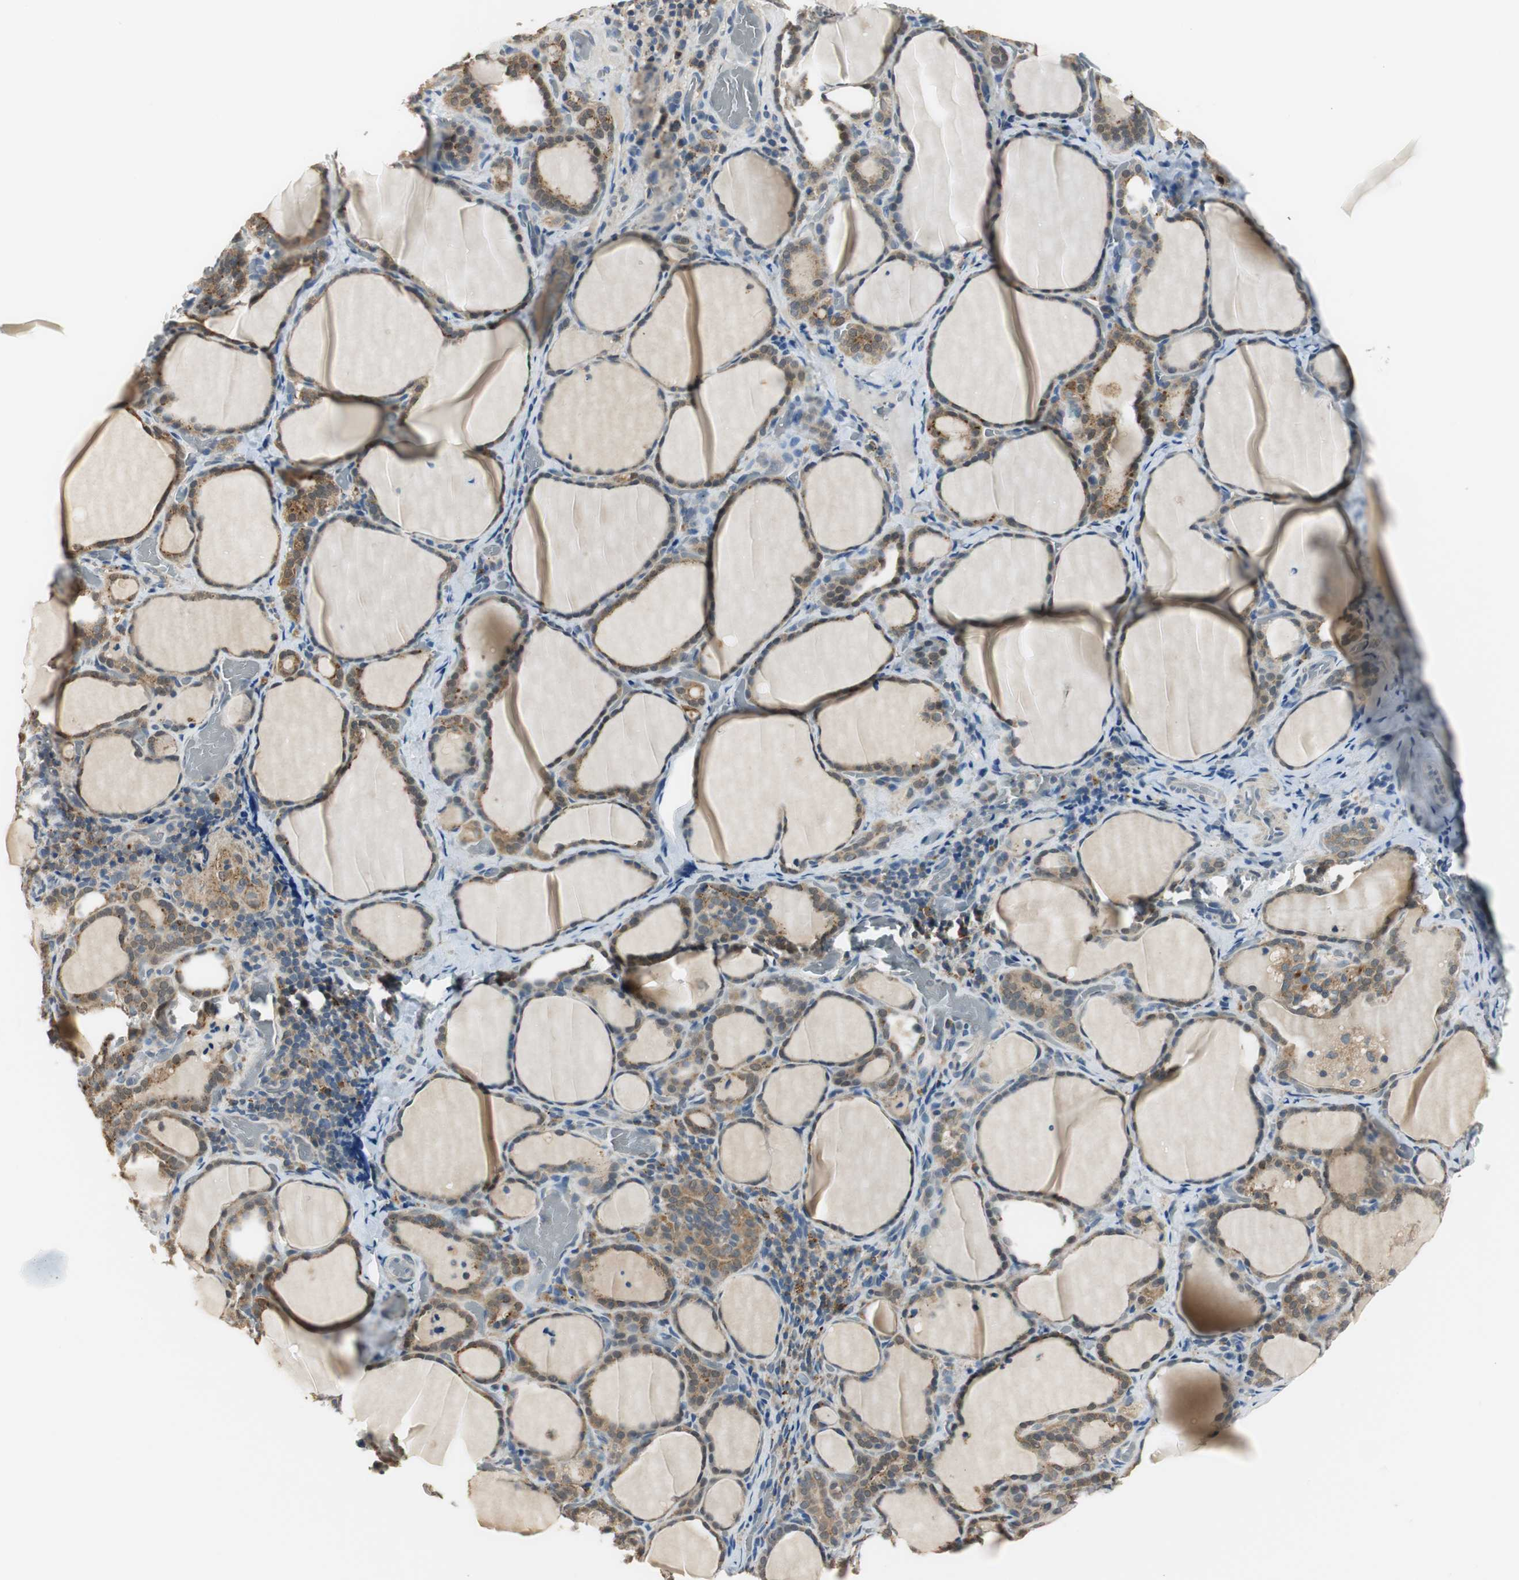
{"staining": {"intensity": "moderate", "quantity": ">75%", "location": "cytoplasmic/membranous"}, "tissue": "thyroid cancer", "cell_type": "Tumor cells", "image_type": "cancer", "snomed": [{"axis": "morphology", "description": "Papillary adenocarcinoma, NOS"}, {"axis": "topography", "description": "Thyroid gland"}], "caption": "DAB (3,3'-diaminobenzidine) immunohistochemical staining of papillary adenocarcinoma (thyroid) demonstrates moderate cytoplasmic/membranous protein positivity in approximately >75% of tumor cells. Using DAB (brown) and hematoxylin (blue) stains, captured at high magnification using brightfield microscopy.", "gene": "NIT1", "patient": {"sex": "female", "age": 30}}